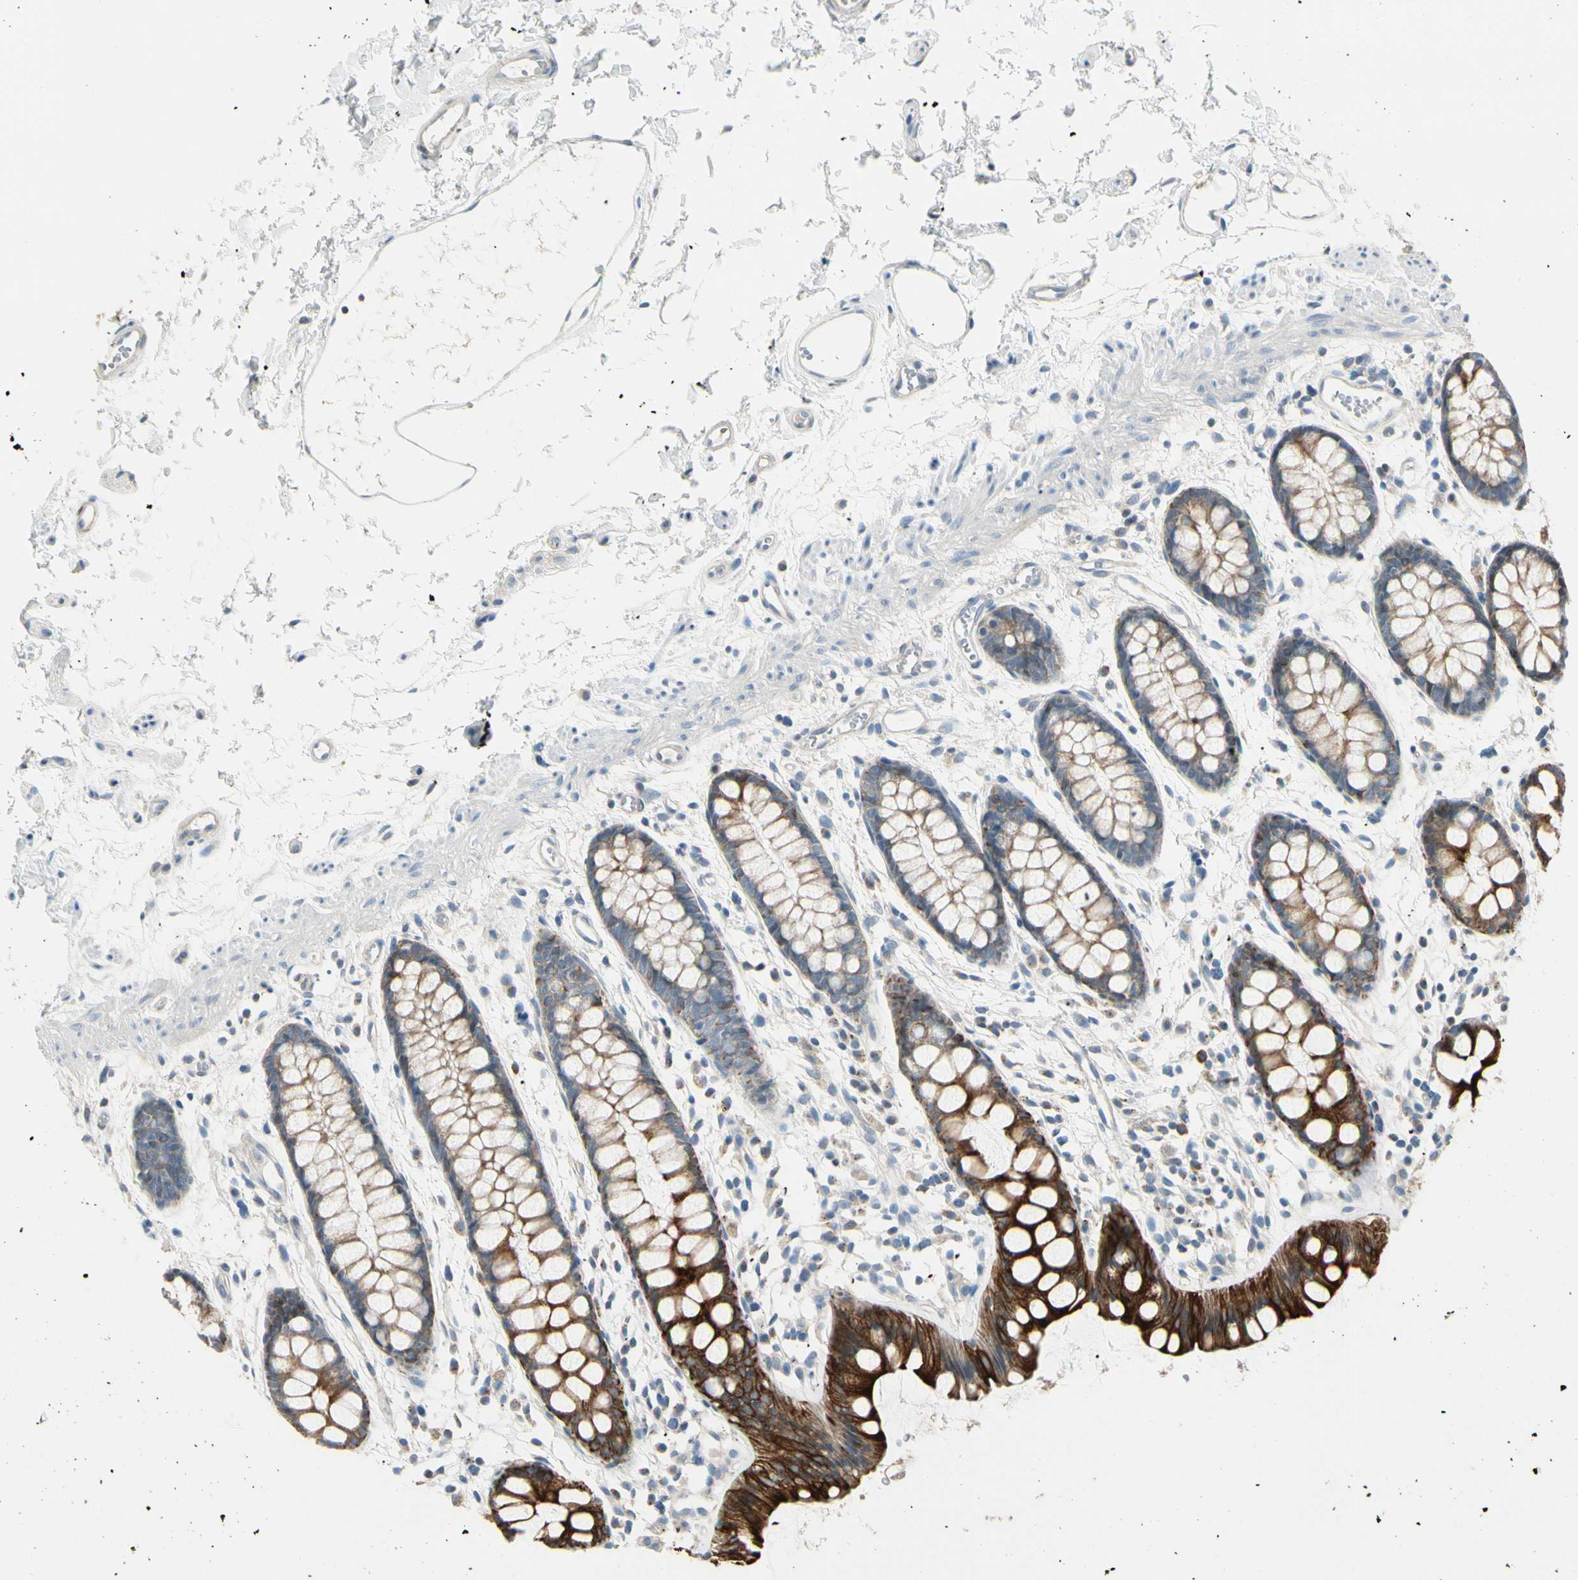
{"staining": {"intensity": "strong", "quantity": ">75%", "location": "cytoplasmic/membranous"}, "tissue": "rectum", "cell_type": "Glandular cells", "image_type": "normal", "snomed": [{"axis": "morphology", "description": "Normal tissue, NOS"}, {"axis": "topography", "description": "Rectum"}], "caption": "Normal rectum displays strong cytoplasmic/membranous staining in approximately >75% of glandular cells Nuclei are stained in blue..", "gene": "DUSP12", "patient": {"sex": "female", "age": 66}}